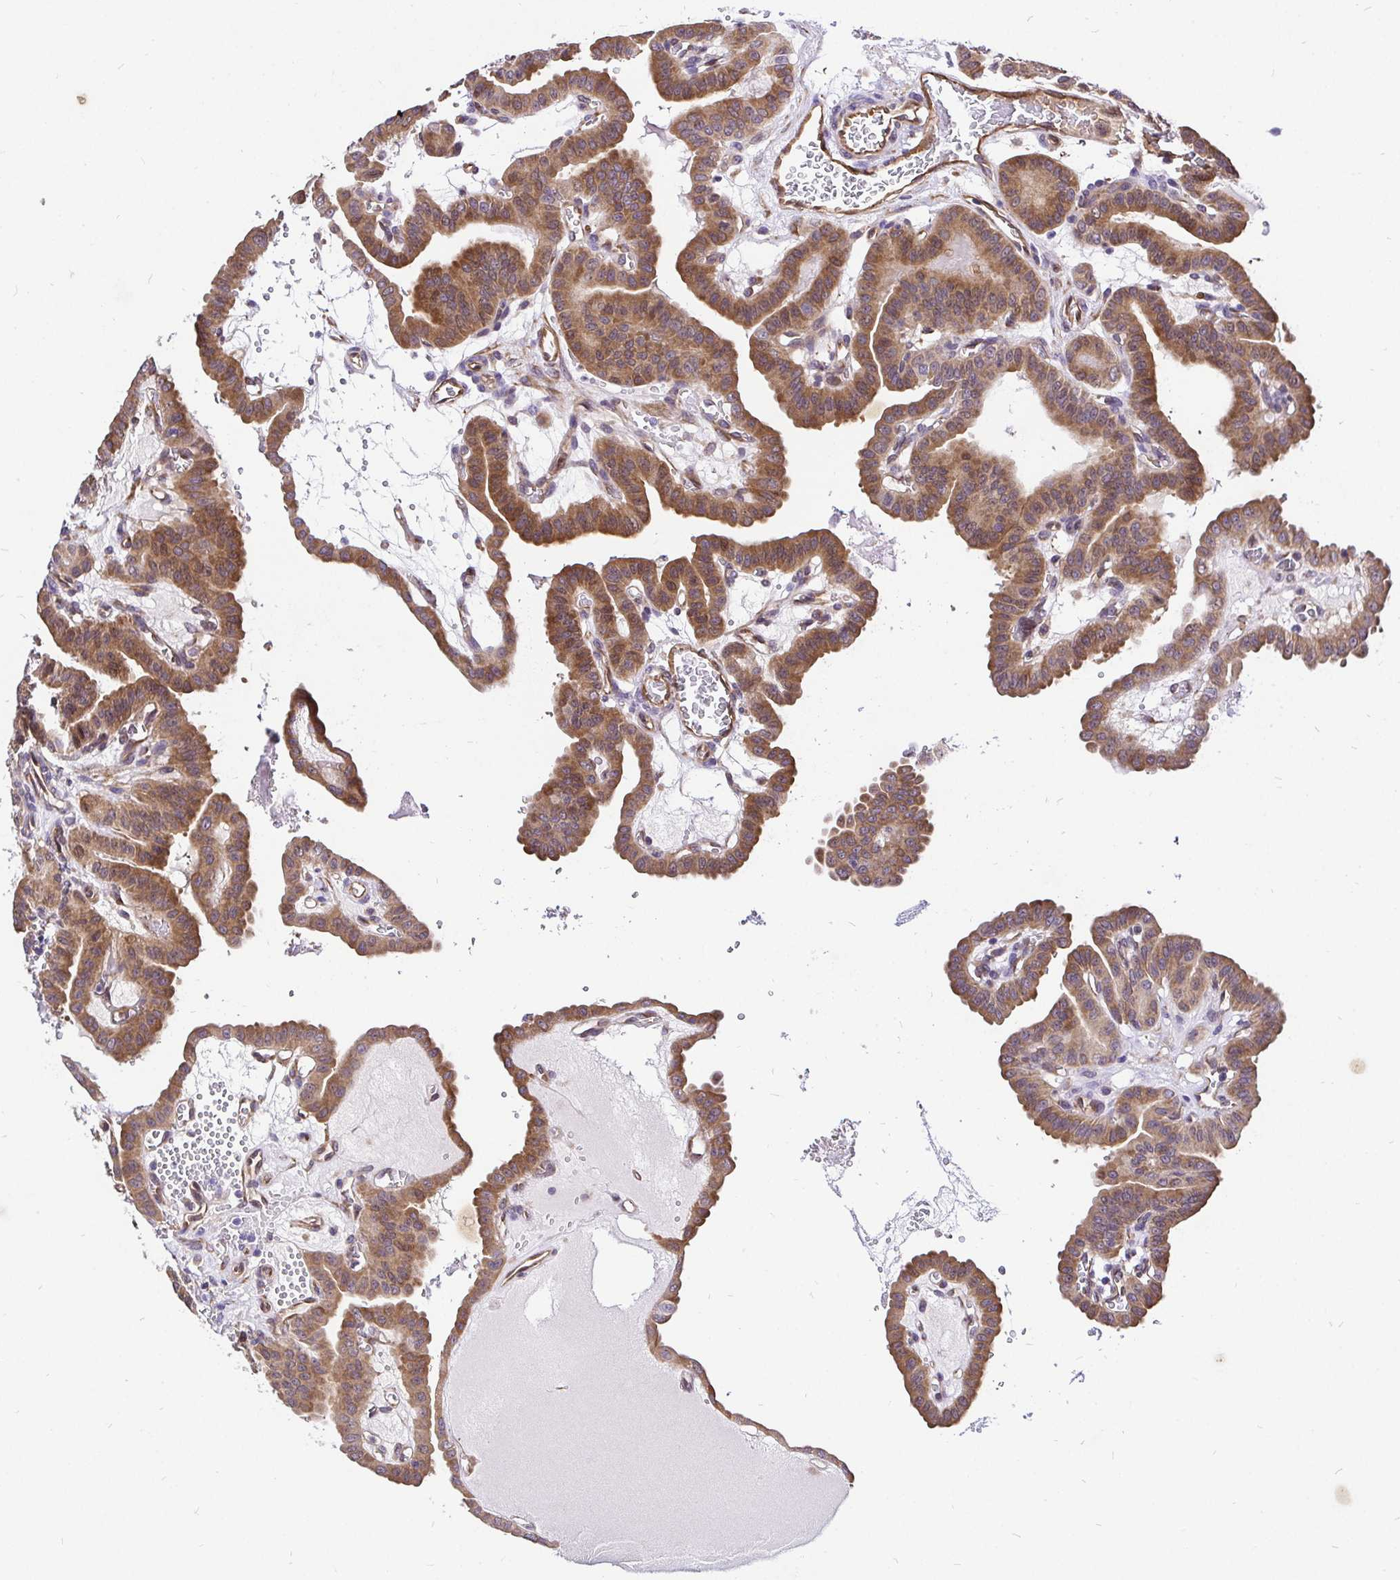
{"staining": {"intensity": "moderate", "quantity": ">75%", "location": "cytoplasmic/membranous"}, "tissue": "thyroid cancer", "cell_type": "Tumor cells", "image_type": "cancer", "snomed": [{"axis": "morphology", "description": "Papillary adenocarcinoma, NOS"}, {"axis": "topography", "description": "Thyroid gland"}], "caption": "A medium amount of moderate cytoplasmic/membranous positivity is seen in approximately >75% of tumor cells in thyroid cancer (papillary adenocarcinoma) tissue.", "gene": "CCDC122", "patient": {"sex": "male", "age": 87}}